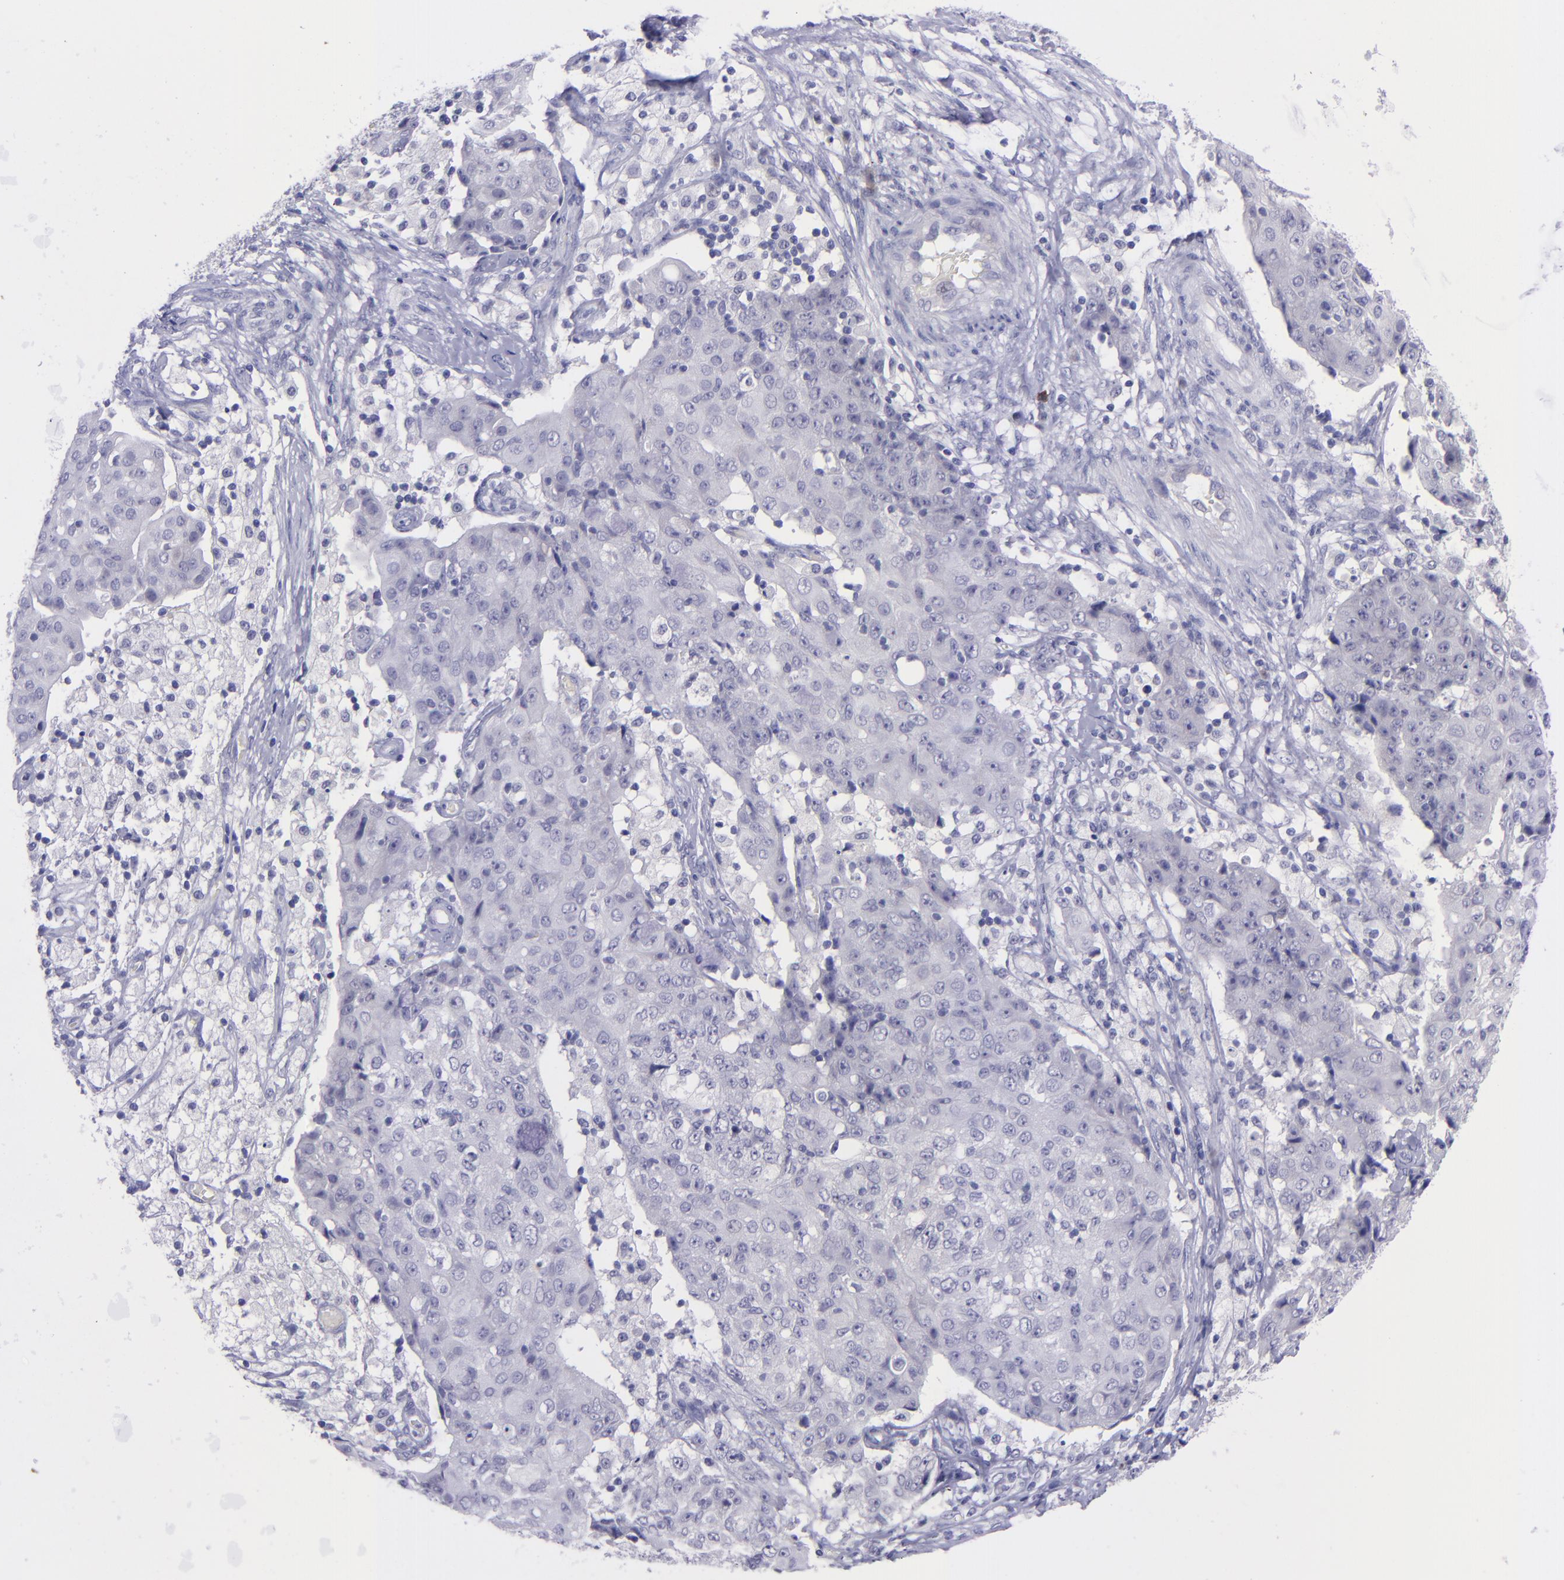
{"staining": {"intensity": "negative", "quantity": "none", "location": "none"}, "tissue": "ovarian cancer", "cell_type": "Tumor cells", "image_type": "cancer", "snomed": [{"axis": "morphology", "description": "Carcinoma, endometroid"}, {"axis": "topography", "description": "Ovary"}], "caption": "This micrograph is of ovarian cancer (endometroid carcinoma) stained with immunohistochemistry to label a protein in brown with the nuclei are counter-stained blue. There is no expression in tumor cells.", "gene": "POU2F2", "patient": {"sex": "female", "age": 42}}